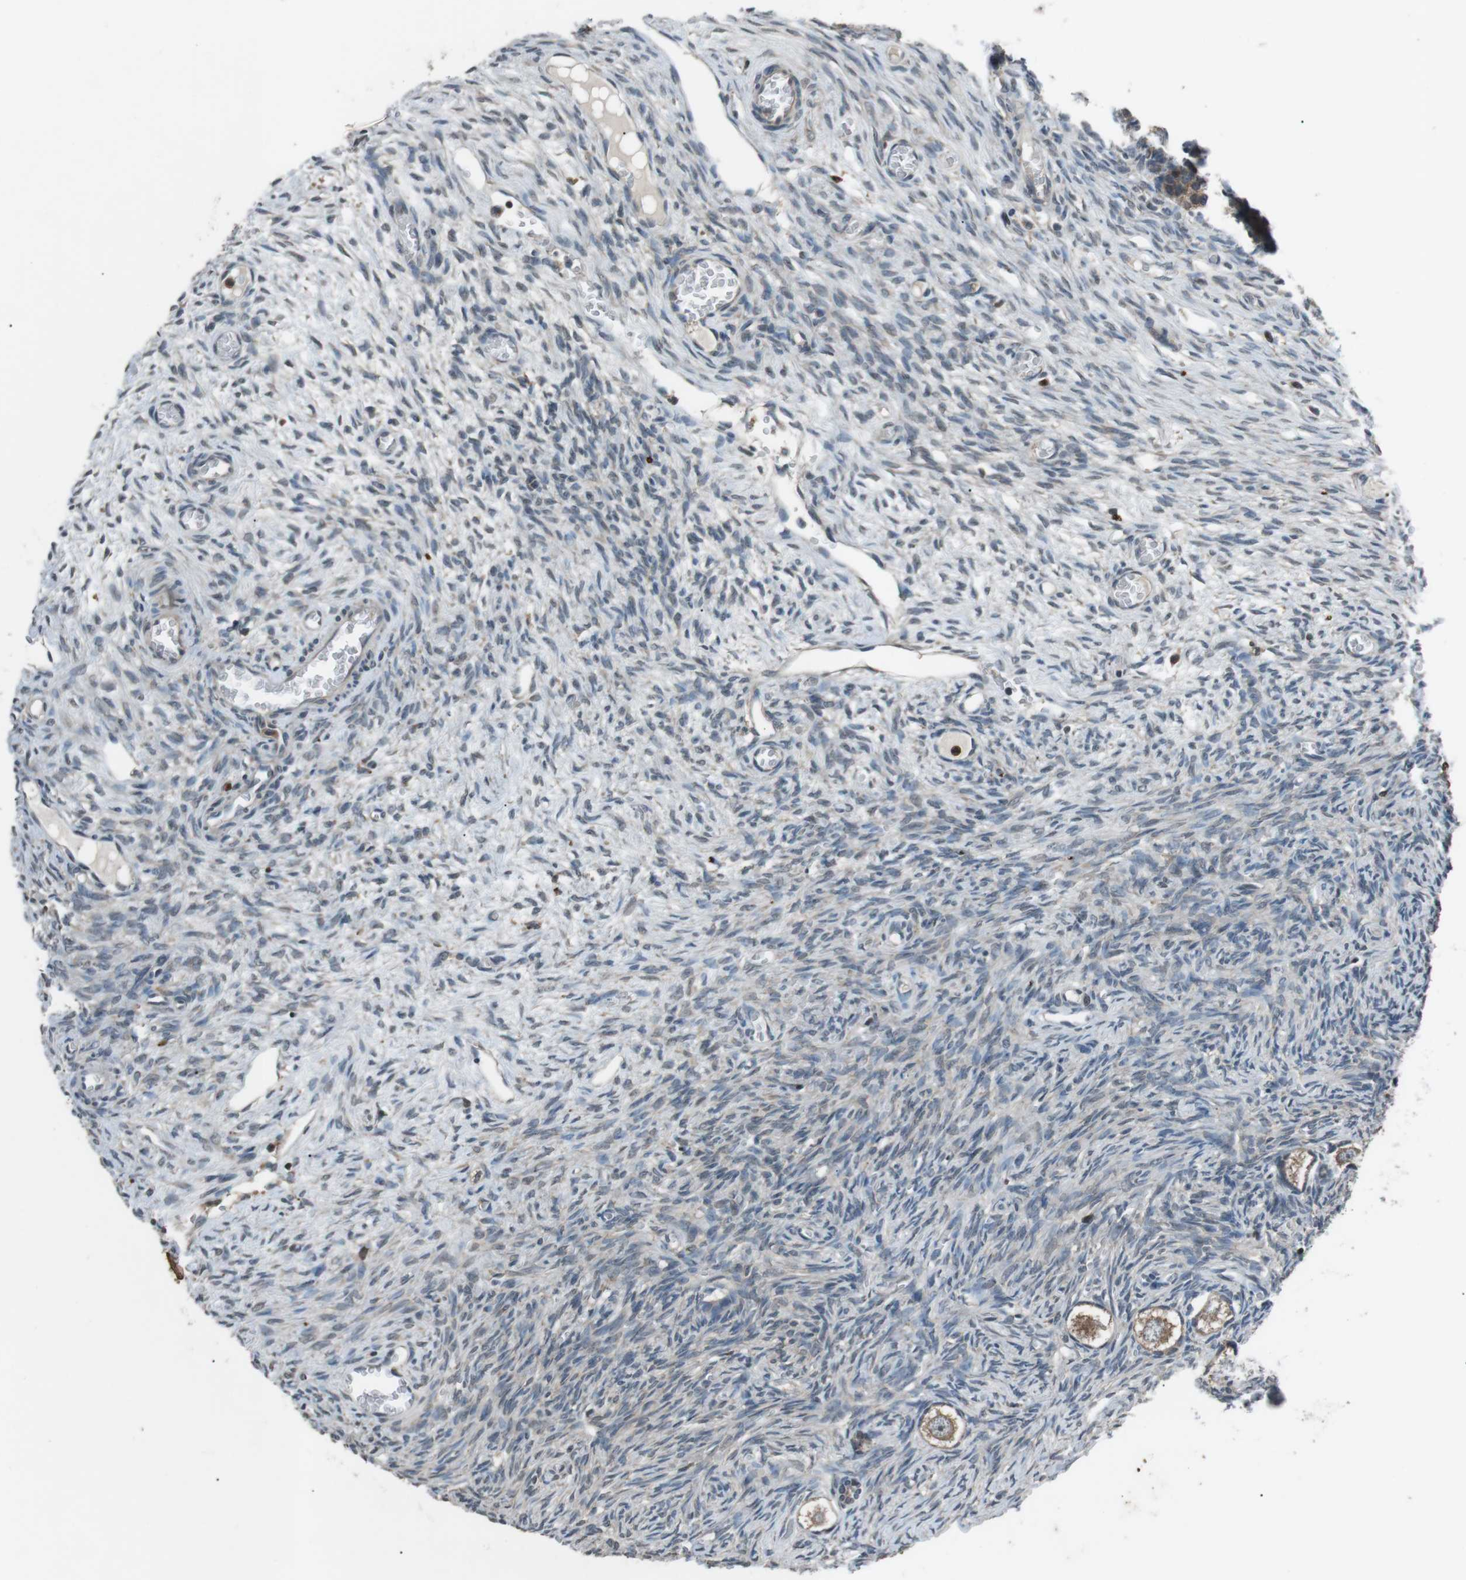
{"staining": {"intensity": "moderate", "quantity": ">75%", "location": "cytoplasmic/membranous"}, "tissue": "ovary", "cell_type": "Follicle cells", "image_type": "normal", "snomed": [{"axis": "morphology", "description": "Normal tissue, NOS"}, {"axis": "topography", "description": "Ovary"}], "caption": "Immunohistochemistry (IHC) image of normal ovary: human ovary stained using IHC shows medium levels of moderate protein expression localized specifically in the cytoplasmic/membranous of follicle cells, appearing as a cytoplasmic/membranous brown color.", "gene": "NEK7", "patient": {"sex": "female", "age": 27}}